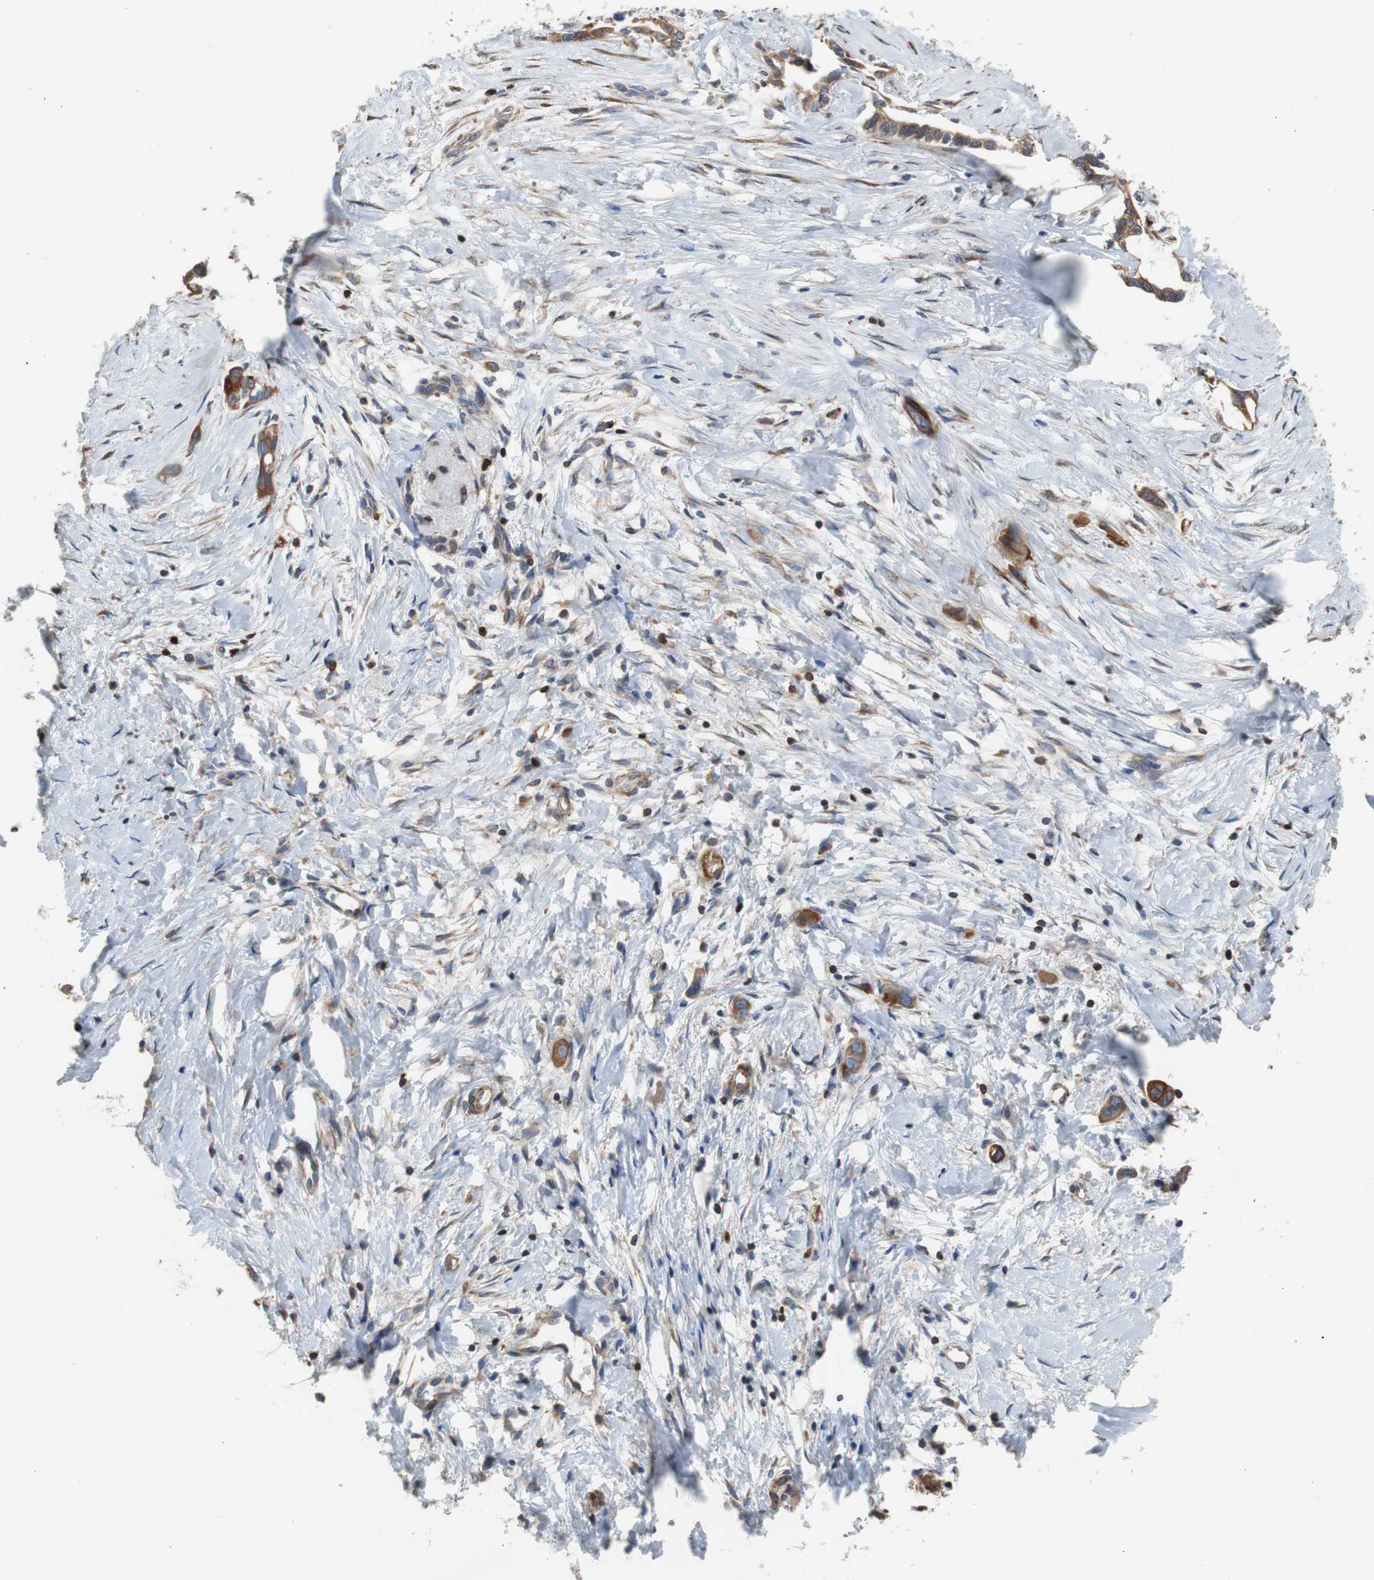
{"staining": {"intensity": "strong", "quantity": ">75%", "location": "cytoplasmic/membranous"}, "tissue": "liver cancer", "cell_type": "Tumor cells", "image_type": "cancer", "snomed": [{"axis": "morphology", "description": "Cholangiocarcinoma"}, {"axis": "topography", "description": "Liver"}], "caption": "Immunohistochemical staining of liver cancer reveals high levels of strong cytoplasmic/membranous protein expression in about >75% of tumor cells.", "gene": "PBXIP1", "patient": {"sex": "female", "age": 65}}